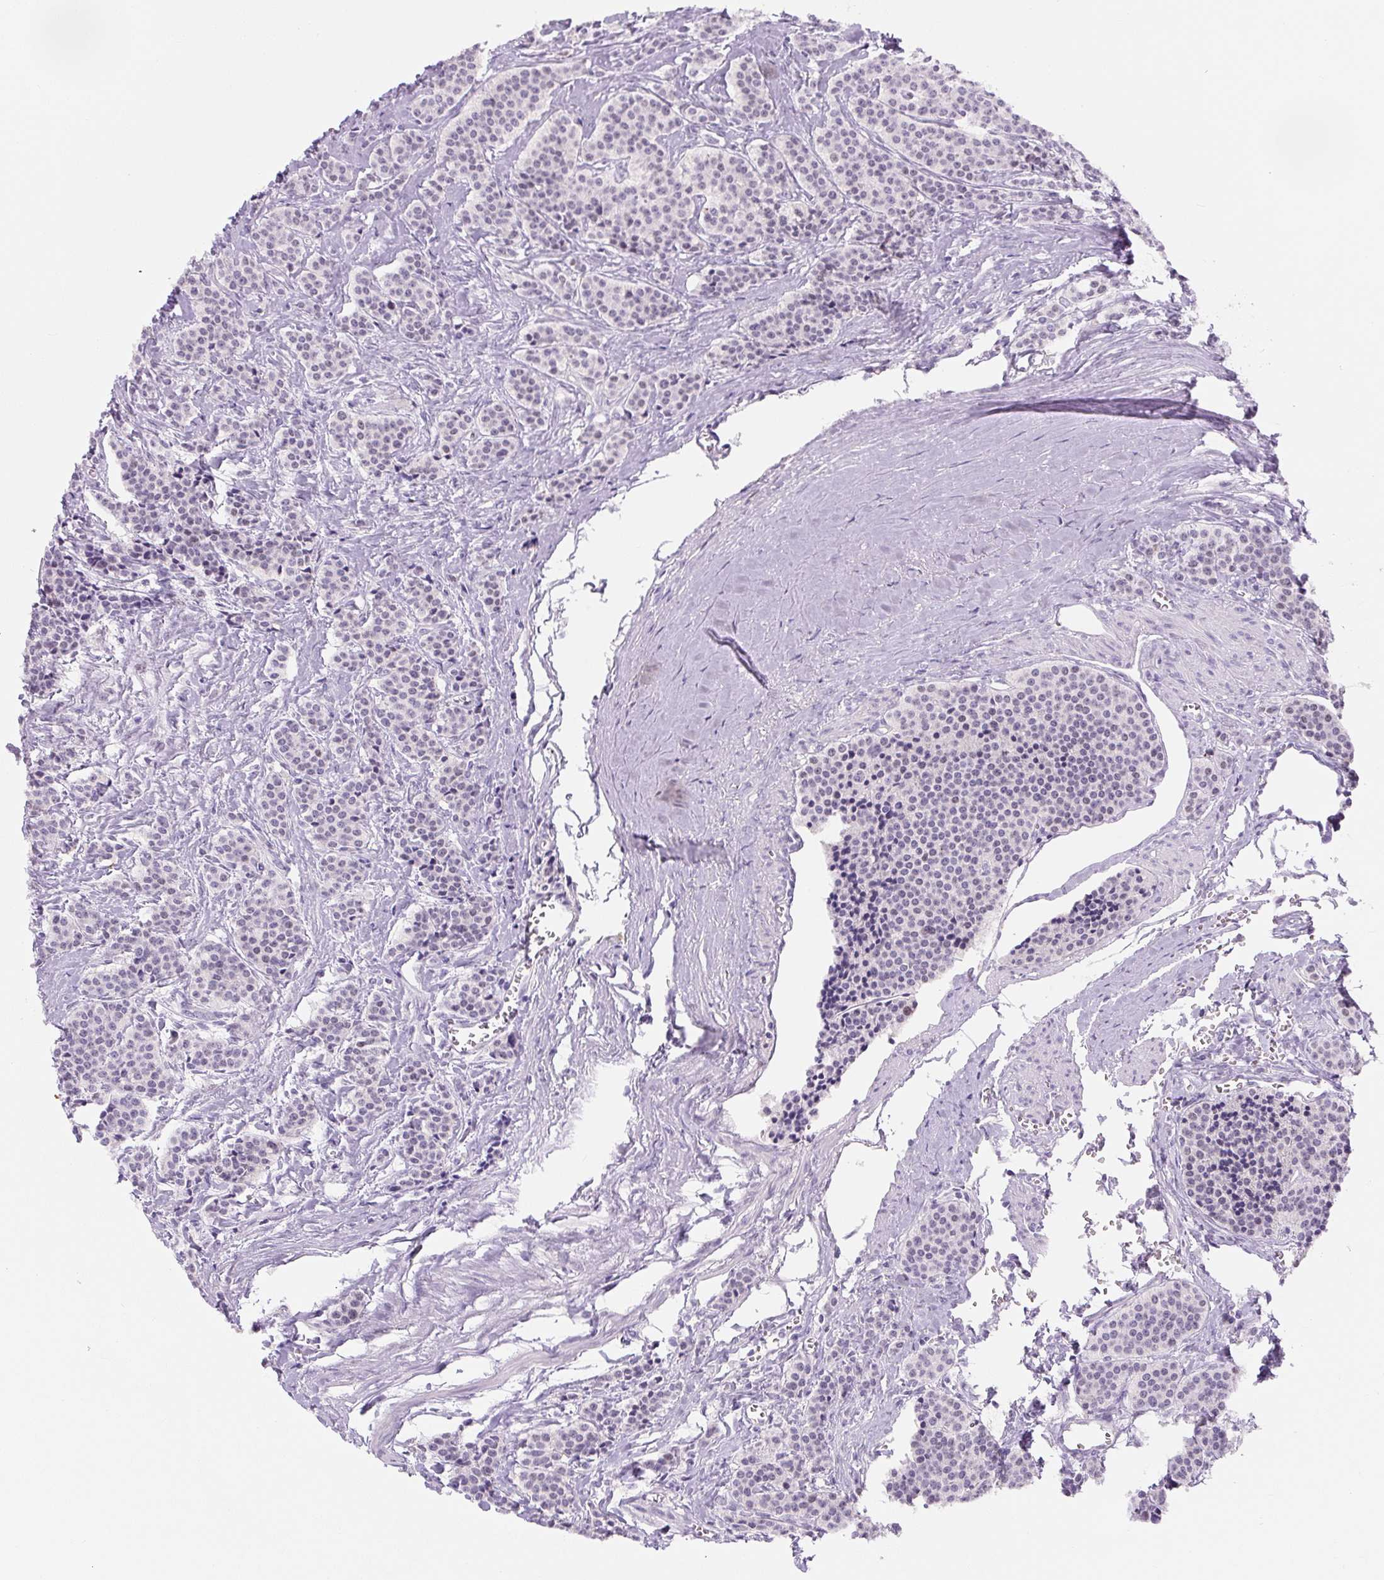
{"staining": {"intensity": "negative", "quantity": "none", "location": "none"}, "tissue": "carcinoid", "cell_type": "Tumor cells", "image_type": "cancer", "snomed": [{"axis": "morphology", "description": "Carcinoid, malignant, NOS"}, {"axis": "topography", "description": "Small intestine"}], "caption": "Carcinoid stained for a protein using IHC displays no expression tumor cells.", "gene": "SIX1", "patient": {"sex": "male", "age": 63}}